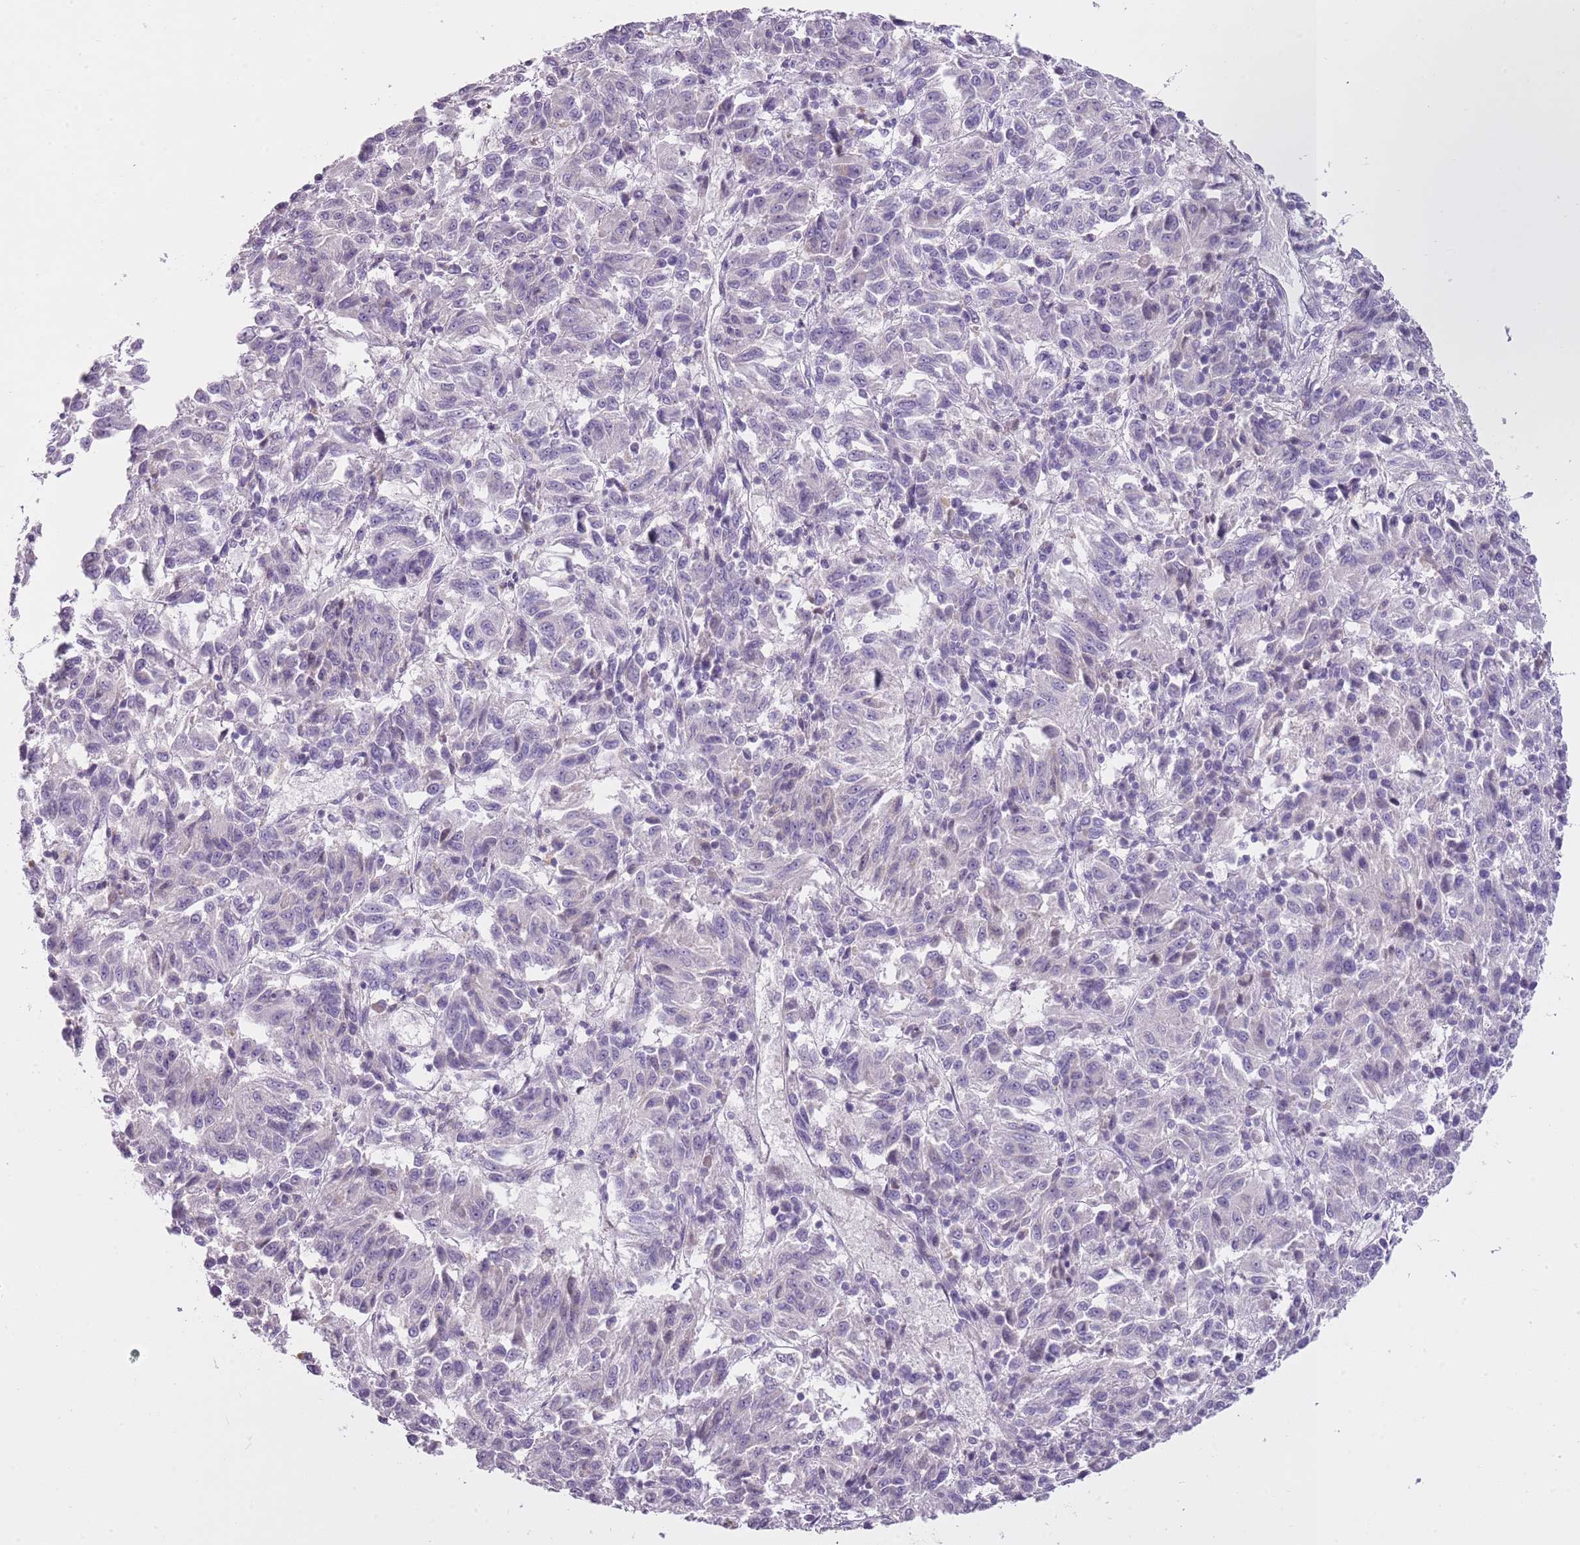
{"staining": {"intensity": "negative", "quantity": "none", "location": "none"}, "tissue": "melanoma", "cell_type": "Tumor cells", "image_type": "cancer", "snomed": [{"axis": "morphology", "description": "Malignant melanoma, Metastatic site"}, {"axis": "topography", "description": "Lung"}], "caption": "An image of human malignant melanoma (metastatic site) is negative for staining in tumor cells. (Brightfield microscopy of DAB (3,3'-diaminobenzidine) immunohistochemistry at high magnification).", "gene": "SLC35E3", "patient": {"sex": "male", "age": 64}}